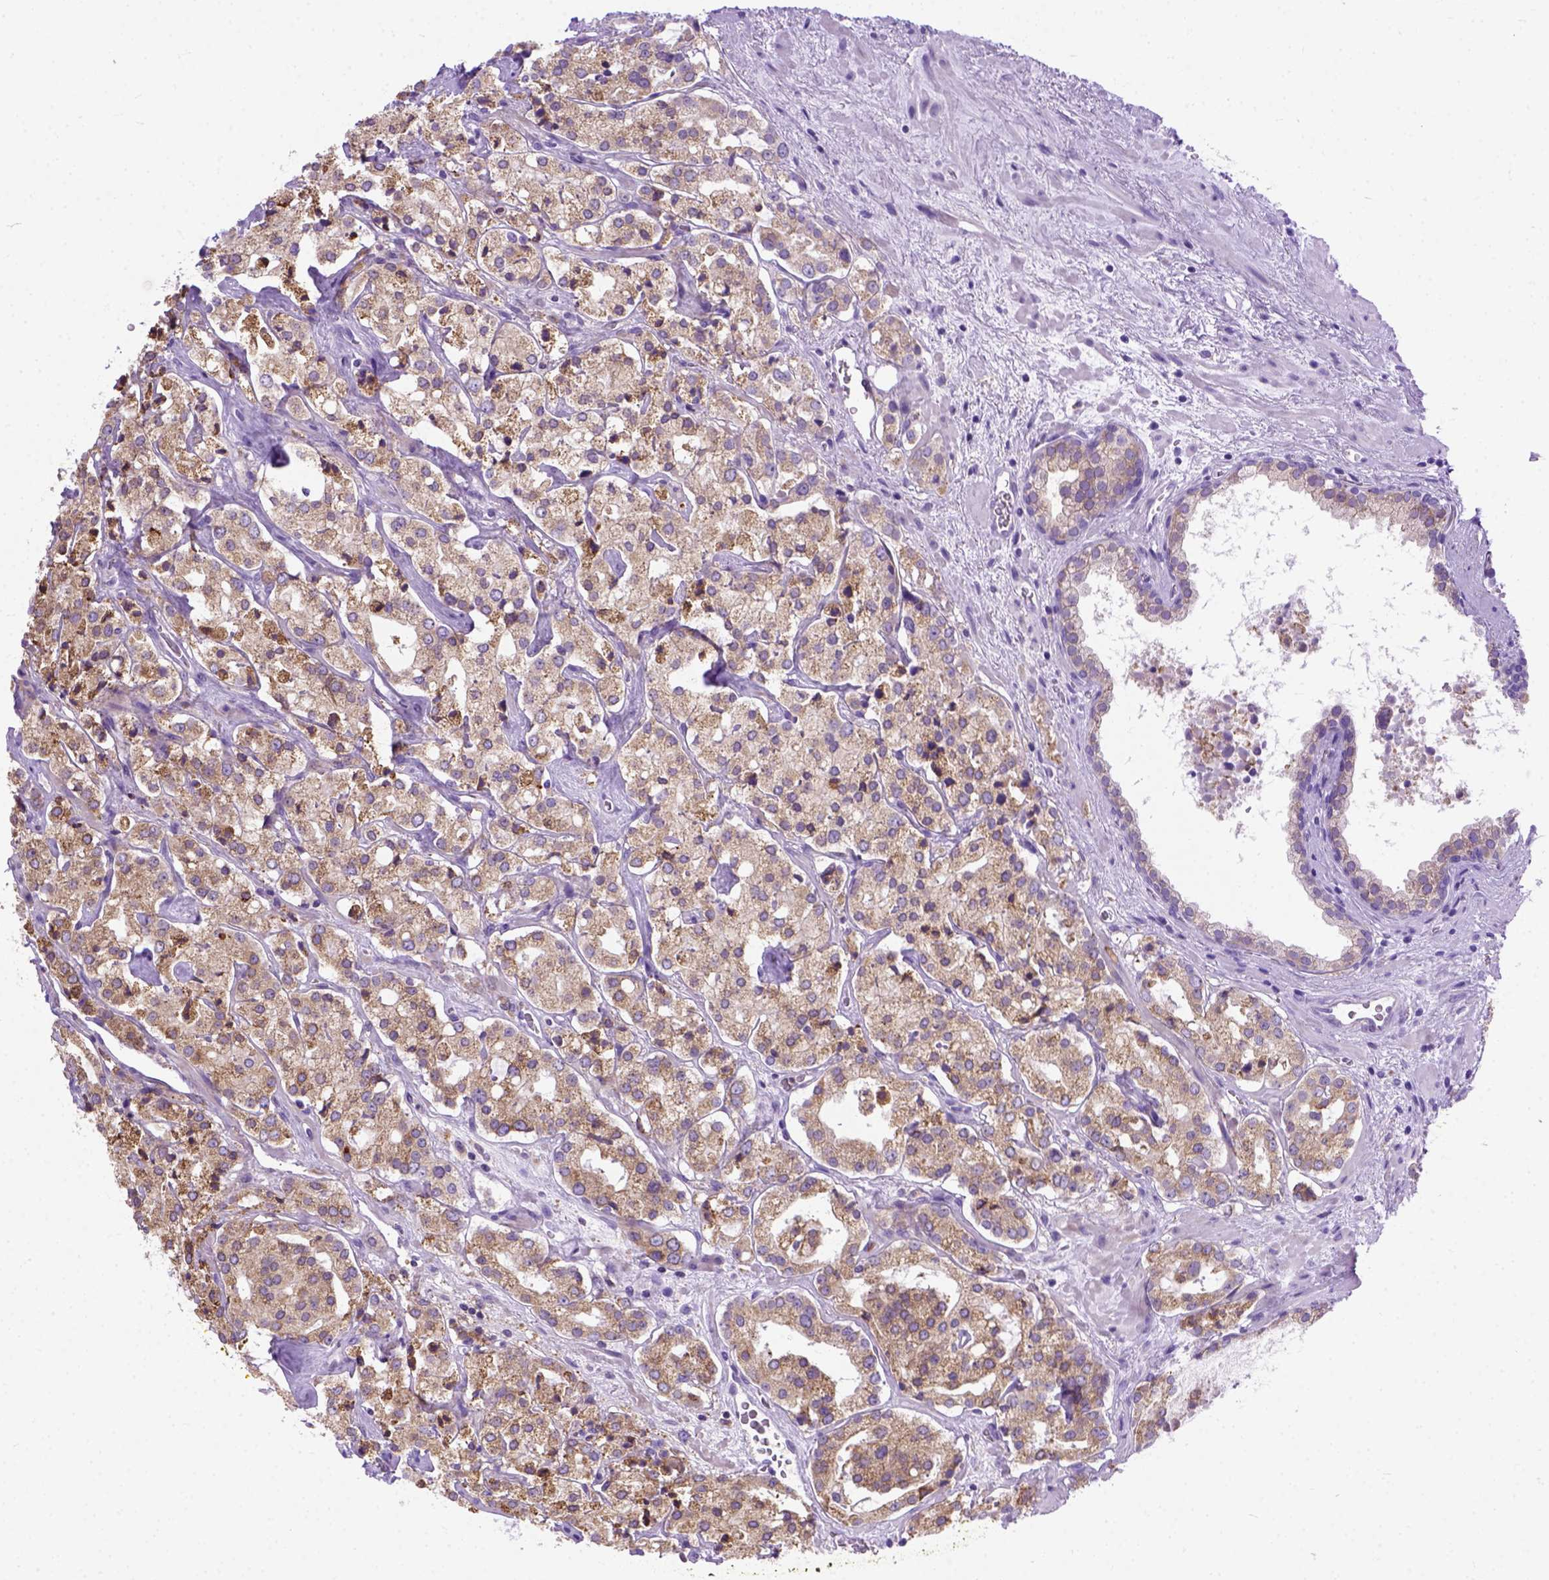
{"staining": {"intensity": "moderate", "quantity": ">75%", "location": "cytoplasmic/membranous"}, "tissue": "prostate cancer", "cell_type": "Tumor cells", "image_type": "cancer", "snomed": [{"axis": "morphology", "description": "Adenocarcinoma, NOS"}, {"axis": "topography", "description": "Prostate"}], "caption": "Protein staining of adenocarcinoma (prostate) tissue shows moderate cytoplasmic/membranous positivity in about >75% of tumor cells. (Brightfield microscopy of DAB IHC at high magnification).", "gene": "PLK4", "patient": {"sex": "male", "age": 66}}